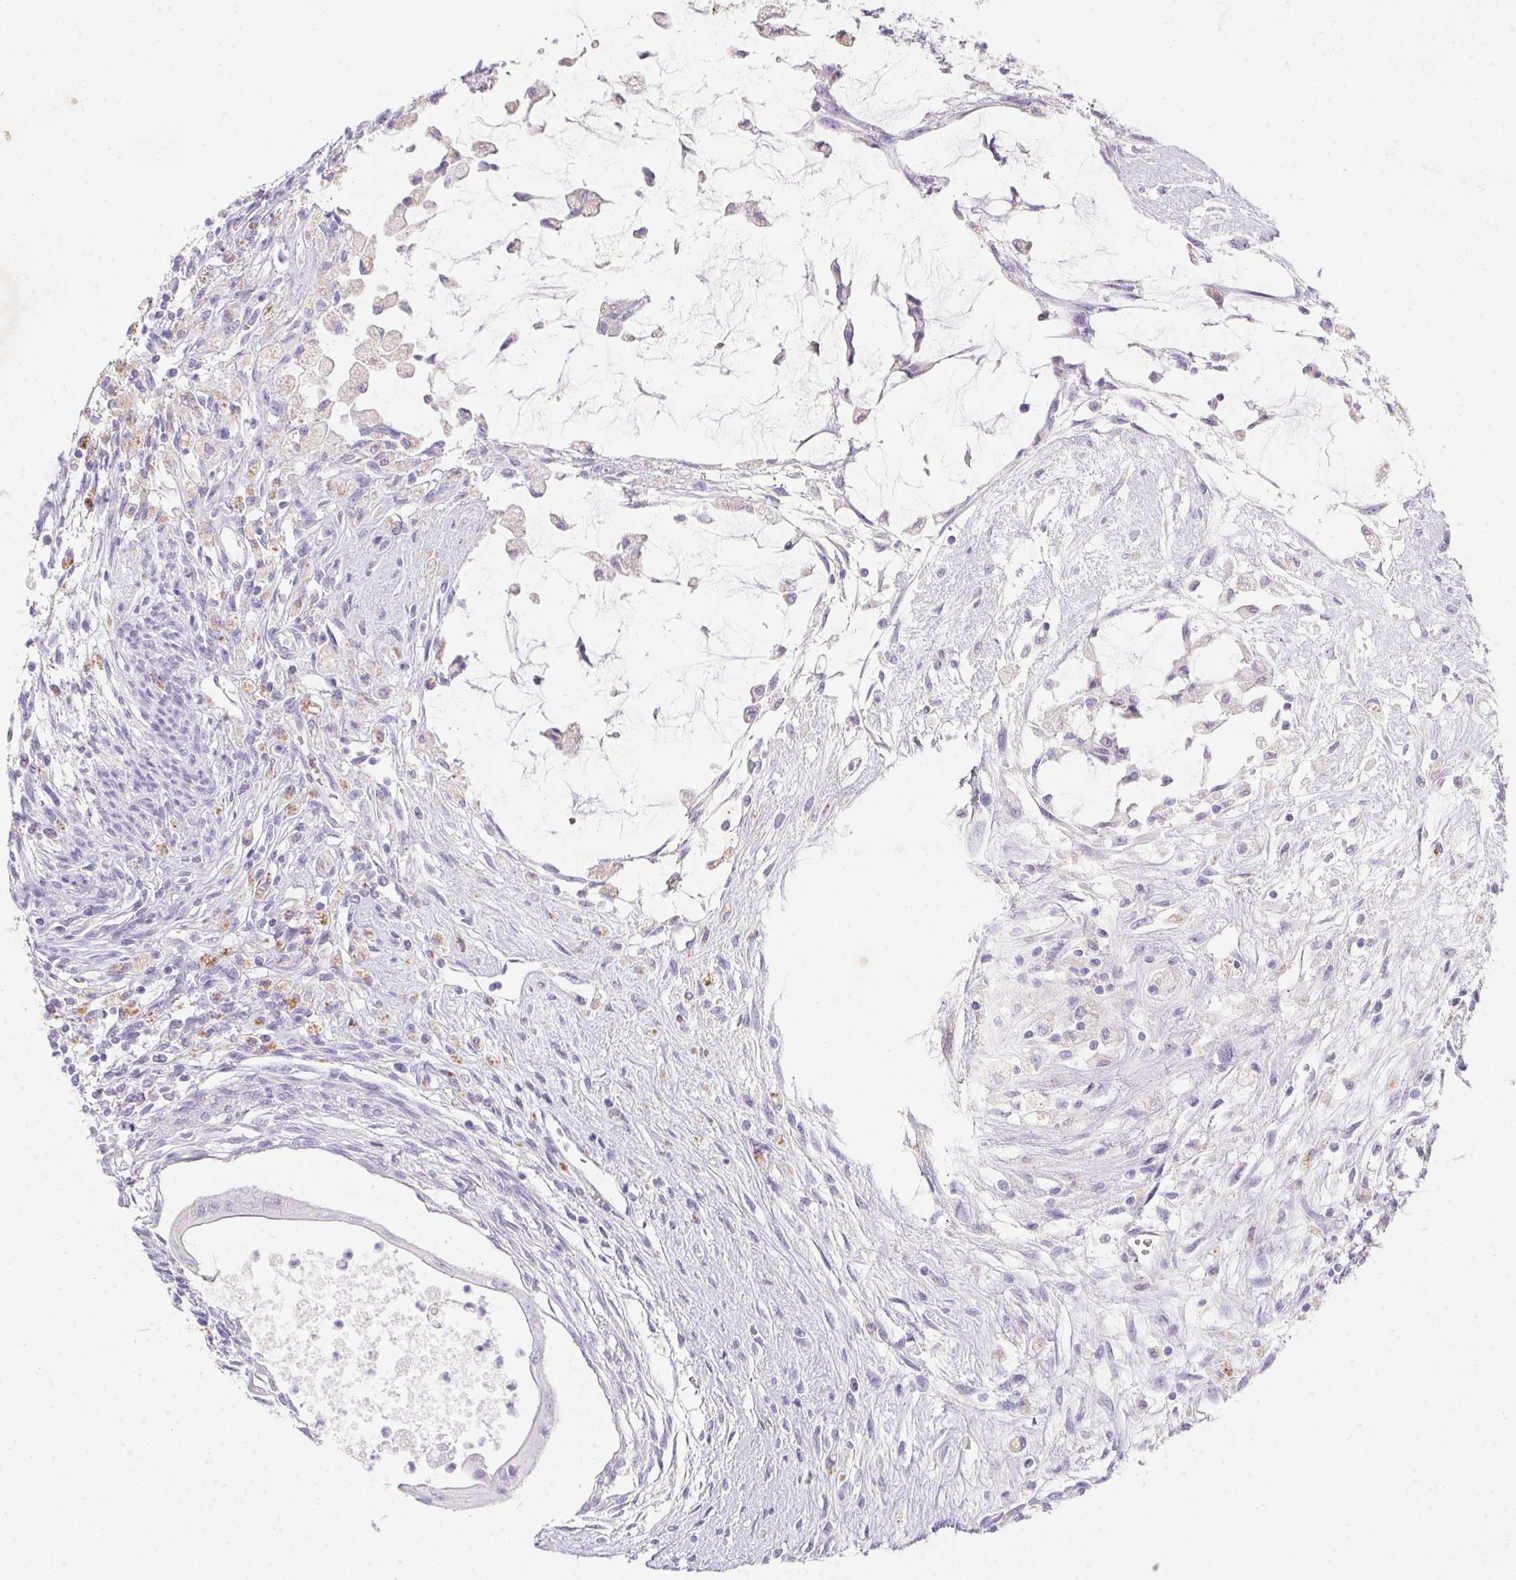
{"staining": {"intensity": "negative", "quantity": "none", "location": "none"}, "tissue": "testis cancer", "cell_type": "Tumor cells", "image_type": "cancer", "snomed": [{"axis": "morphology", "description": "Carcinoma, Embryonal, NOS"}, {"axis": "topography", "description": "Testis"}], "caption": "DAB (3,3'-diaminobenzidine) immunohistochemical staining of testis embryonal carcinoma demonstrates no significant staining in tumor cells.", "gene": "DCD", "patient": {"sex": "male", "age": 37}}